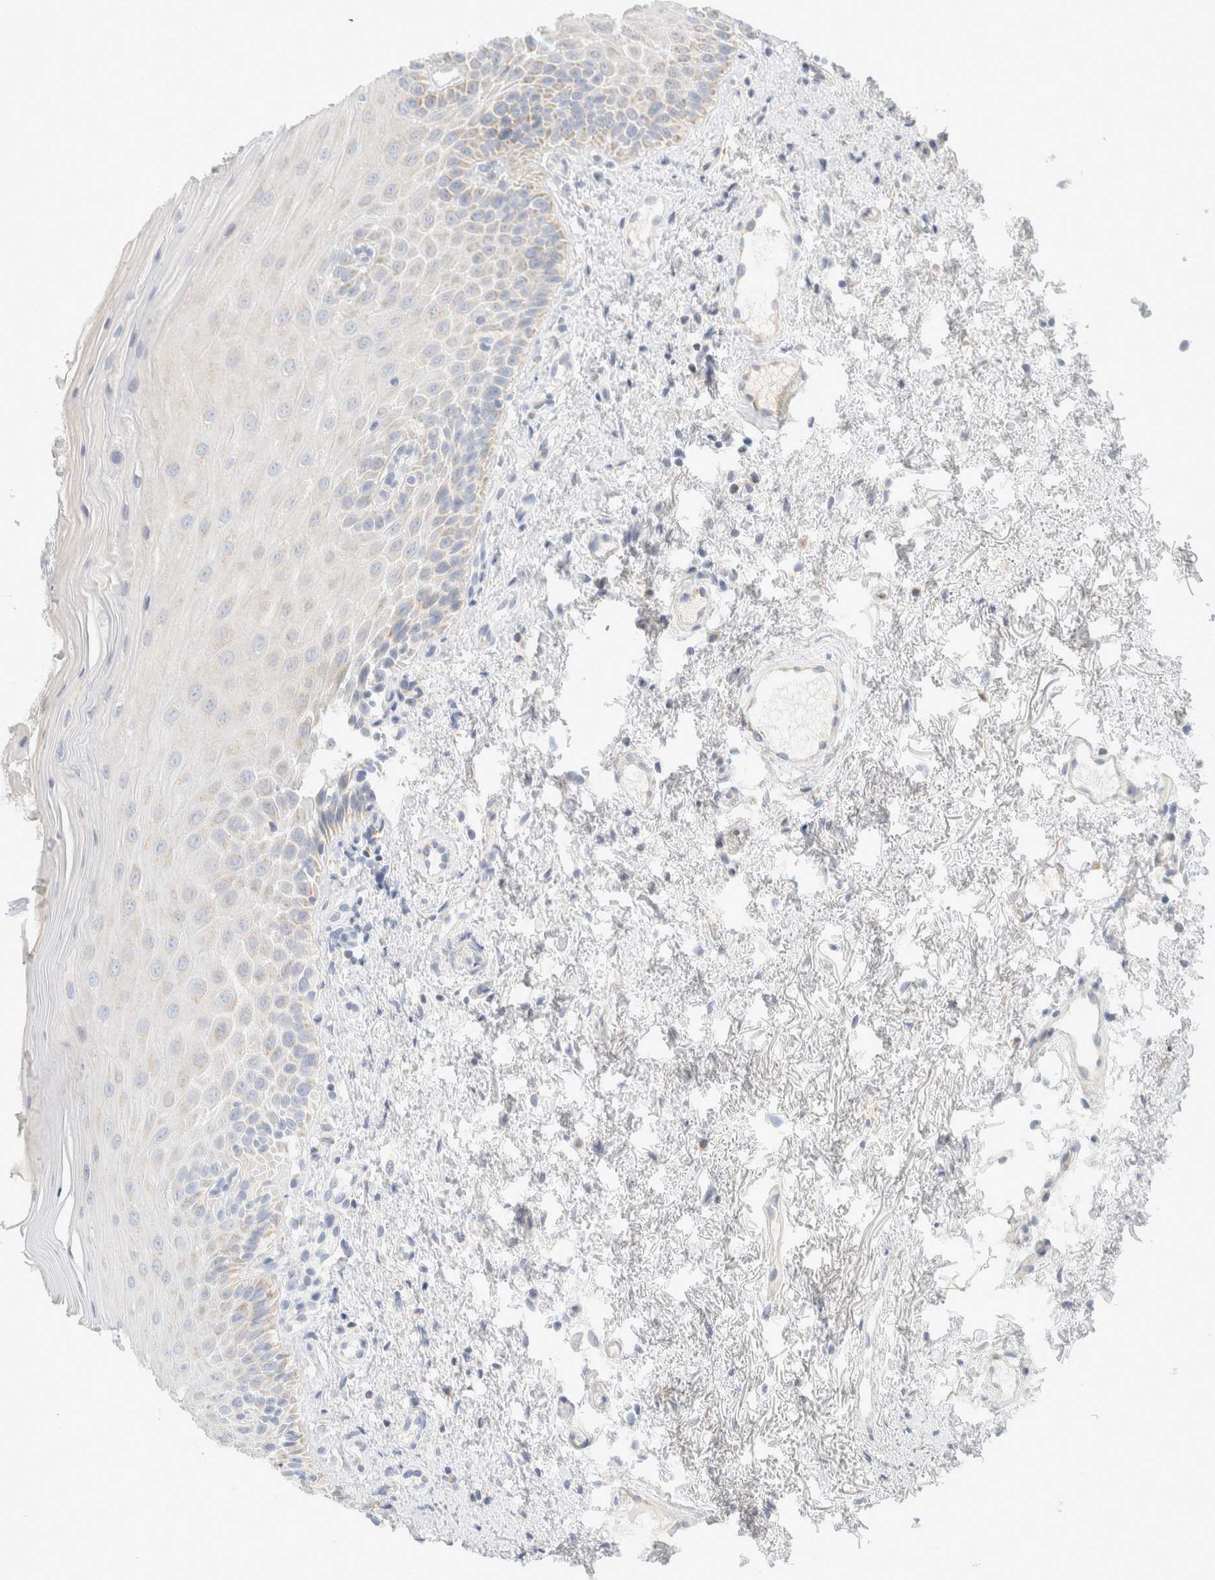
{"staining": {"intensity": "negative", "quantity": "none", "location": "none"}, "tissue": "oral mucosa", "cell_type": "Squamous epithelial cells", "image_type": "normal", "snomed": [{"axis": "morphology", "description": "Normal tissue, NOS"}, {"axis": "topography", "description": "Oral tissue"}], "caption": "Photomicrograph shows no significant protein positivity in squamous epithelial cells of normal oral mucosa.", "gene": "HDHD3", "patient": {"sex": "male", "age": 66}}